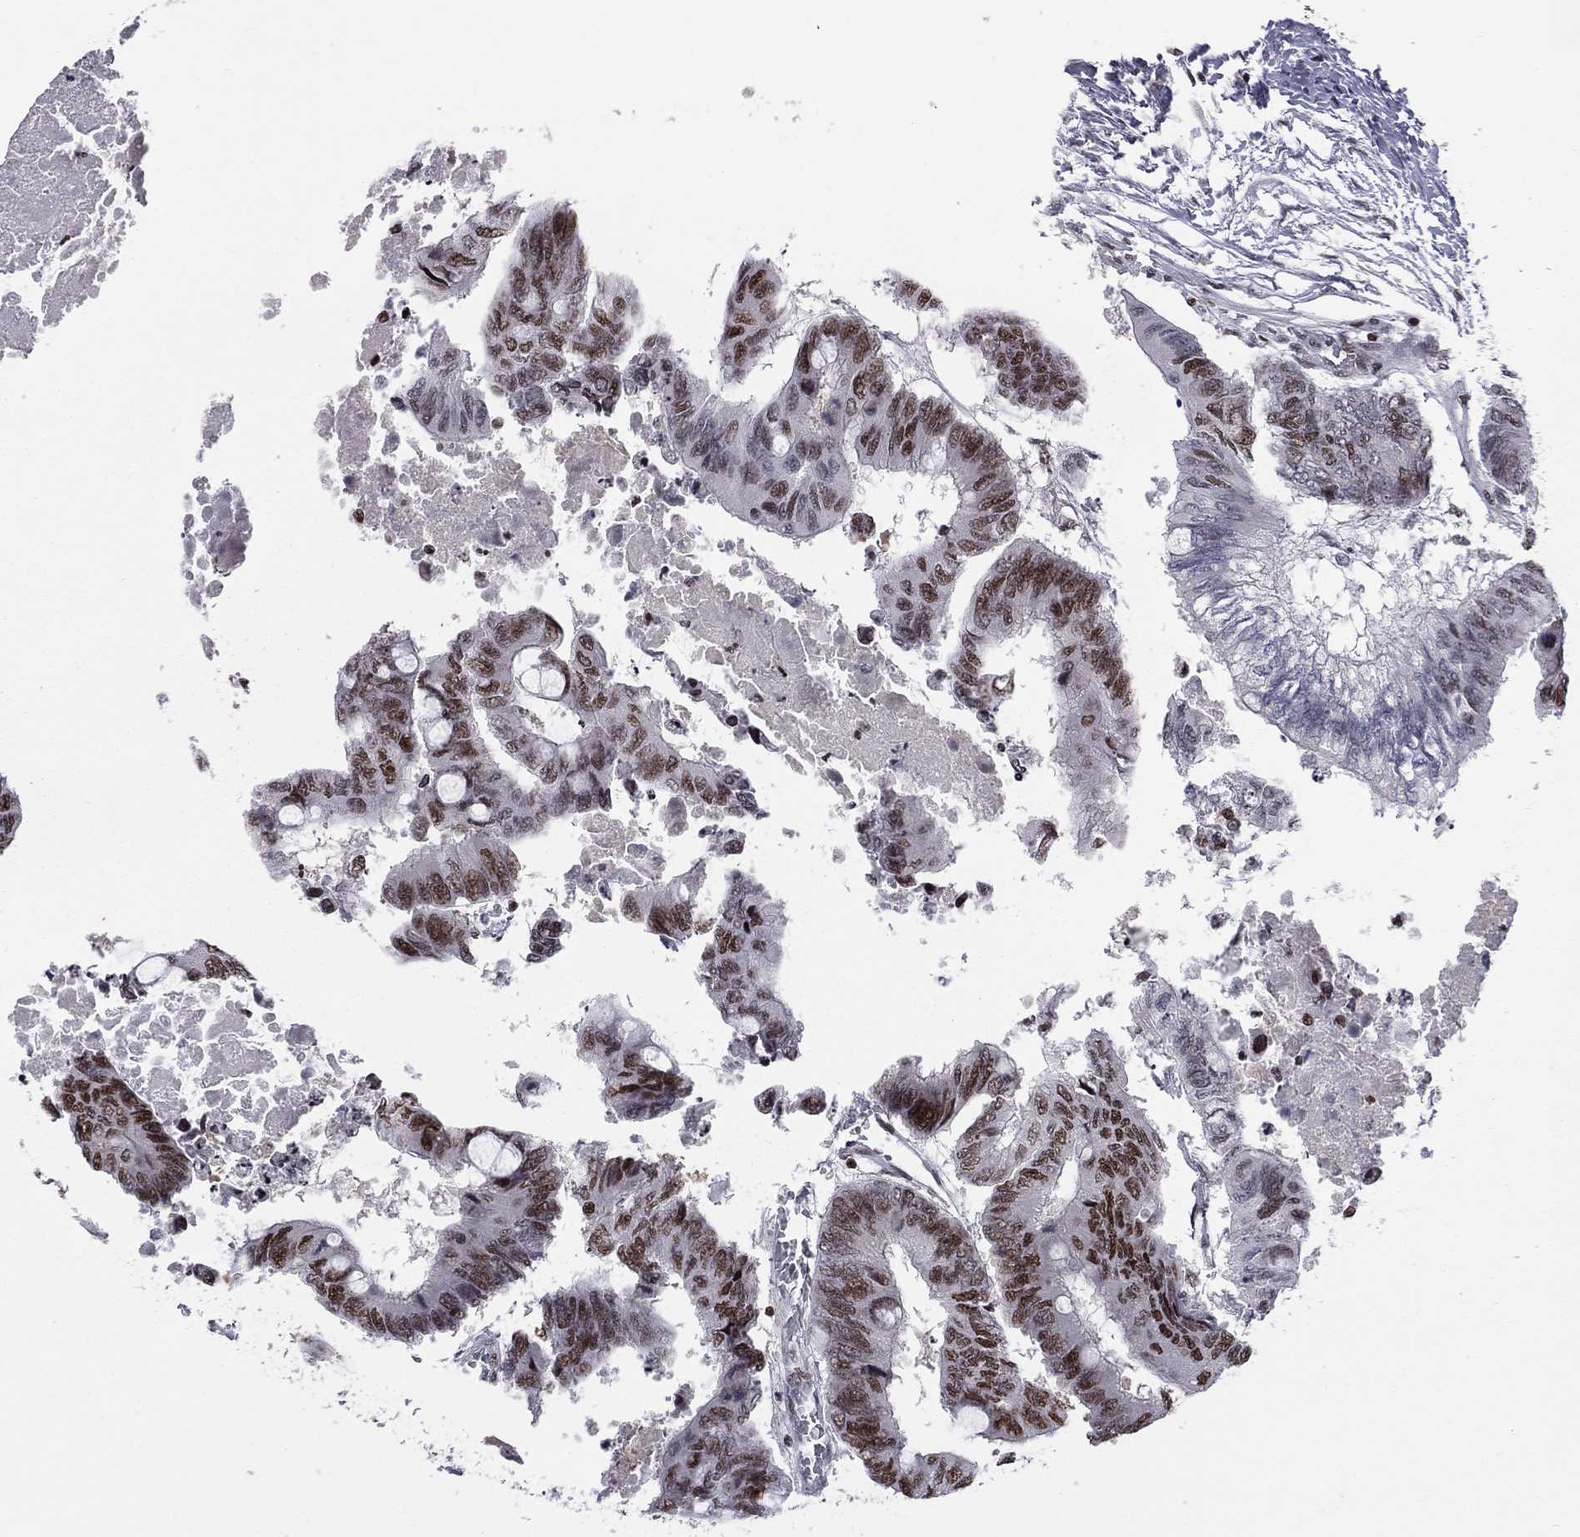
{"staining": {"intensity": "strong", "quantity": "25%-75%", "location": "nuclear"}, "tissue": "colorectal cancer", "cell_type": "Tumor cells", "image_type": "cancer", "snomed": [{"axis": "morphology", "description": "Normal tissue, NOS"}, {"axis": "morphology", "description": "Adenocarcinoma, NOS"}, {"axis": "topography", "description": "Rectum"}, {"axis": "topography", "description": "Peripheral nerve tissue"}], "caption": "IHC photomicrograph of human colorectal cancer stained for a protein (brown), which exhibits high levels of strong nuclear expression in about 25%-75% of tumor cells.", "gene": "RNASEH2C", "patient": {"sex": "male", "age": 92}}